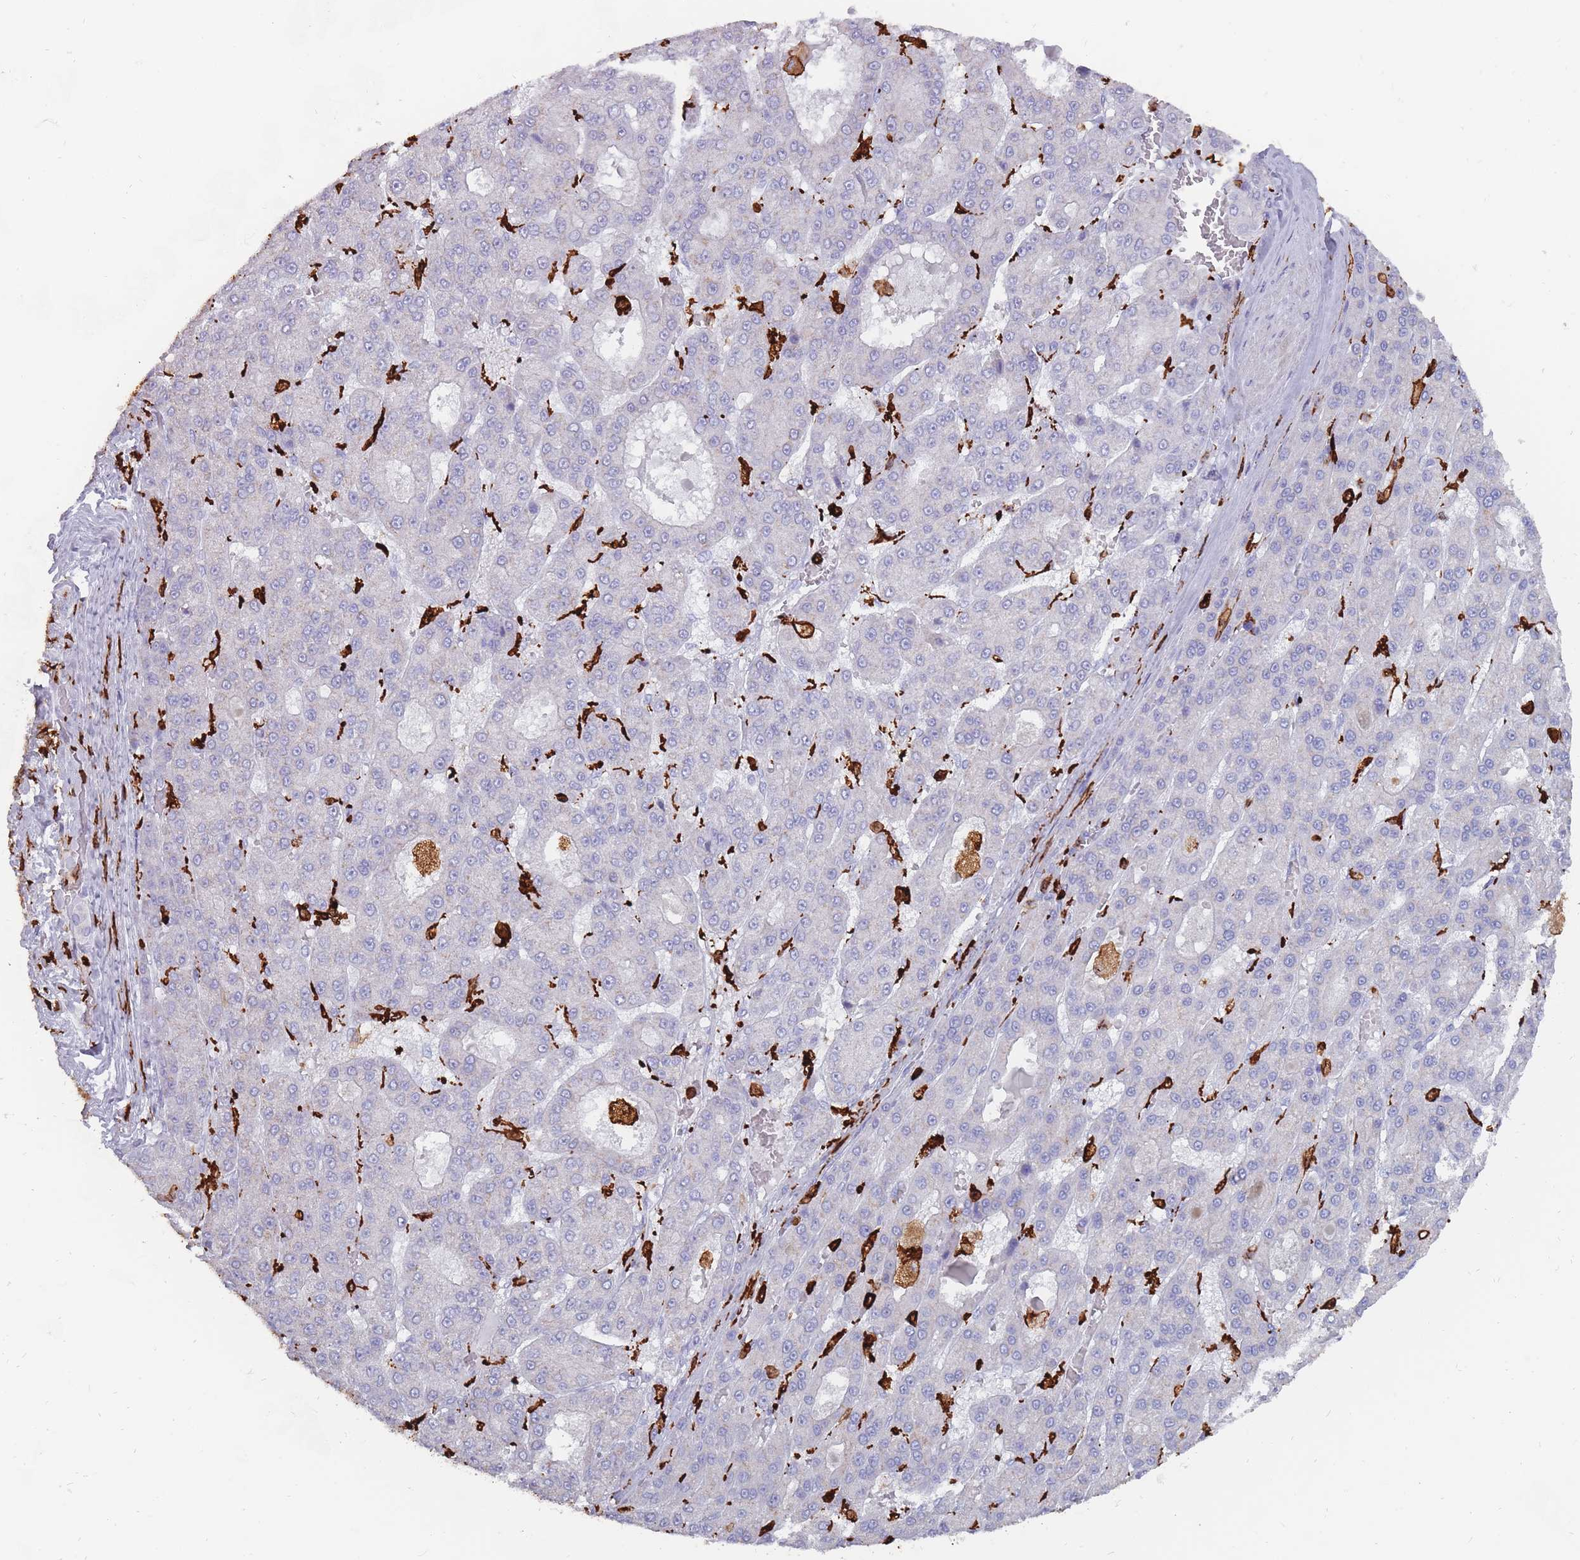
{"staining": {"intensity": "negative", "quantity": "none", "location": "none"}, "tissue": "liver cancer", "cell_type": "Tumor cells", "image_type": "cancer", "snomed": [{"axis": "morphology", "description": "Carcinoma, Hepatocellular, NOS"}, {"axis": "topography", "description": "Liver"}], "caption": "Protein analysis of liver cancer (hepatocellular carcinoma) displays no significant positivity in tumor cells.", "gene": "AIF1", "patient": {"sex": "male", "age": 70}}